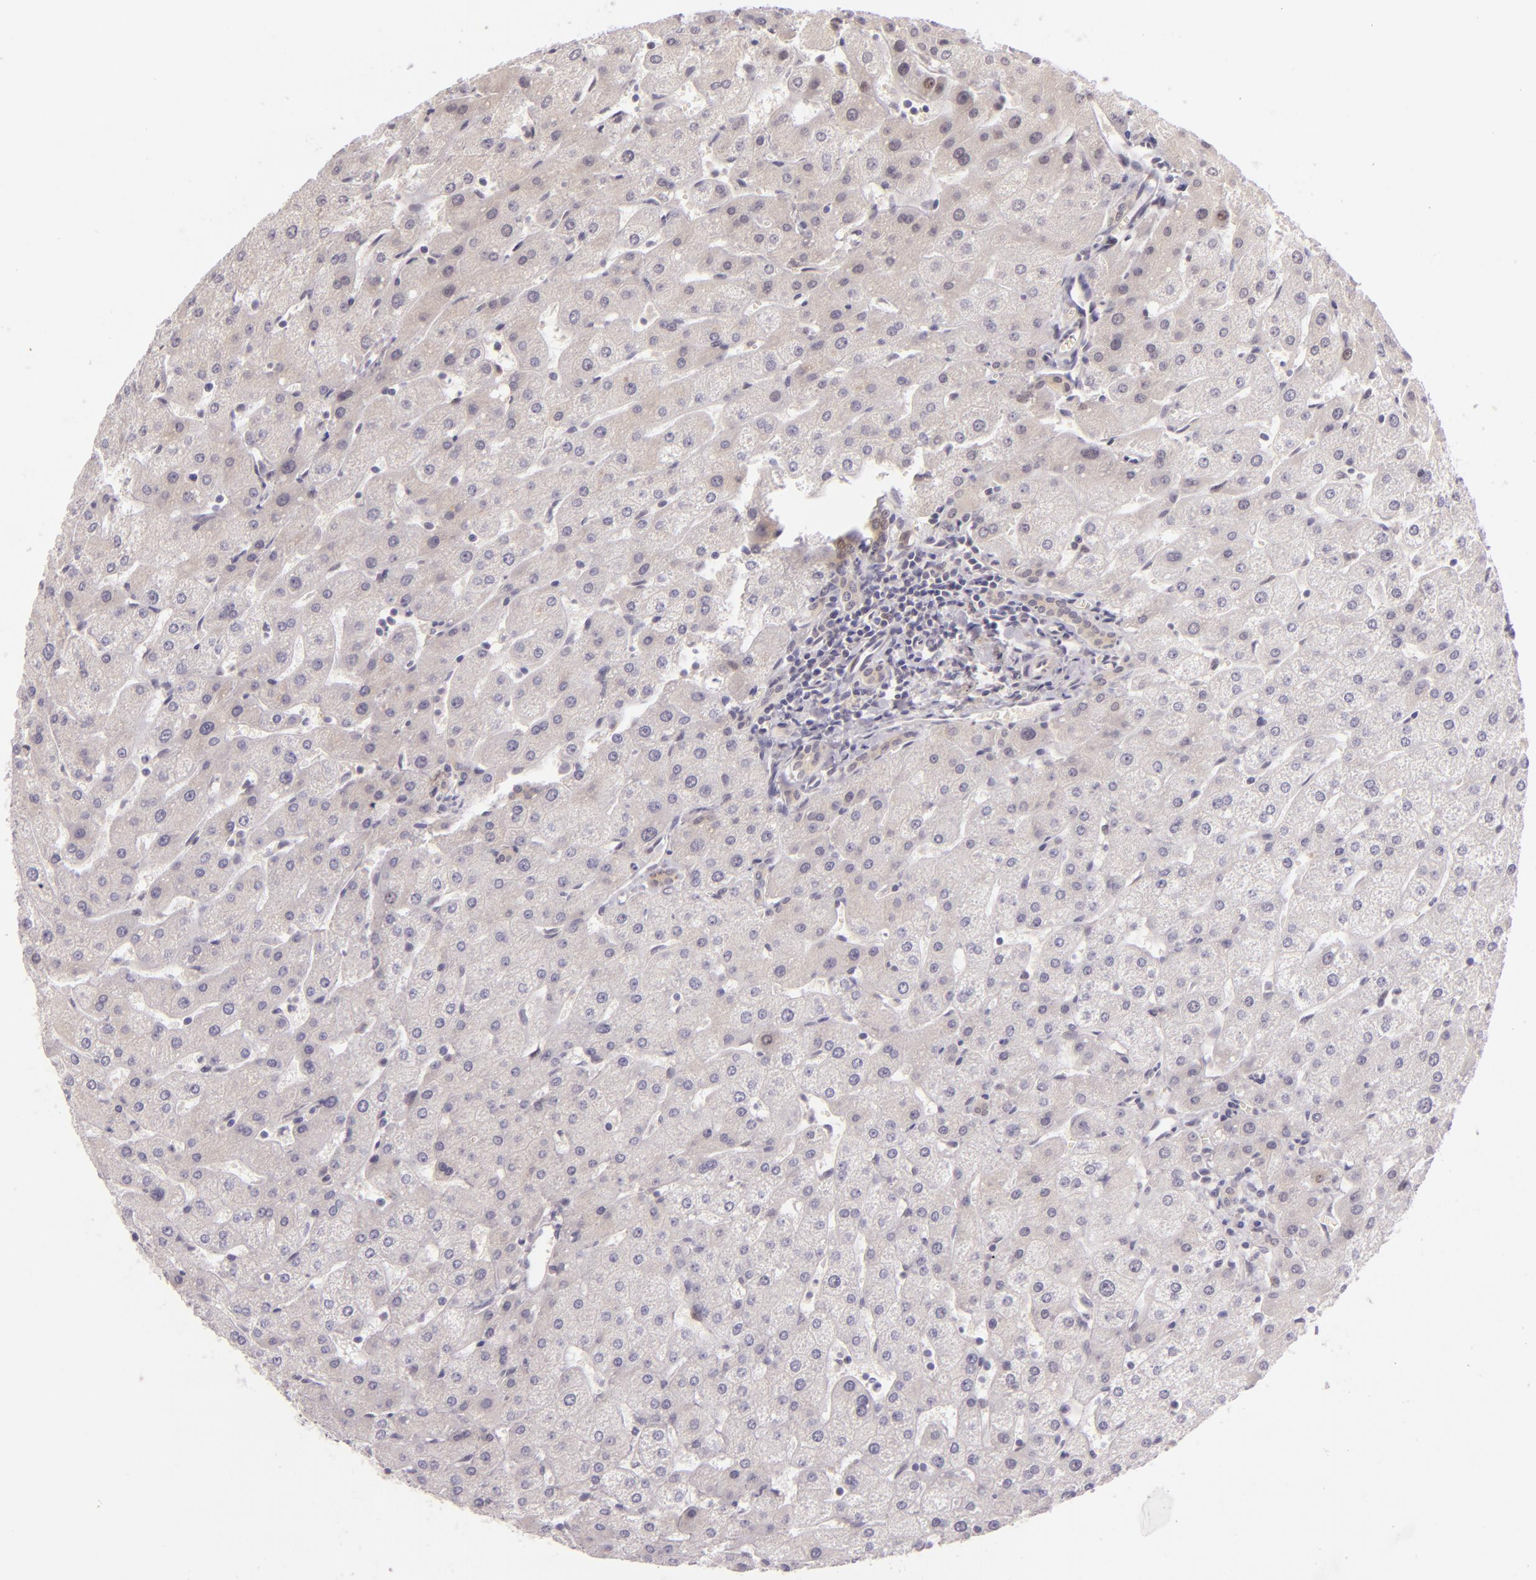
{"staining": {"intensity": "negative", "quantity": "none", "location": "none"}, "tissue": "liver", "cell_type": "Cholangiocytes", "image_type": "normal", "snomed": [{"axis": "morphology", "description": "Normal tissue, NOS"}, {"axis": "topography", "description": "Liver"}], "caption": "An image of liver stained for a protein shows no brown staining in cholangiocytes. (Brightfield microscopy of DAB (3,3'-diaminobenzidine) IHC at high magnification).", "gene": "CSE1L", "patient": {"sex": "male", "age": 67}}